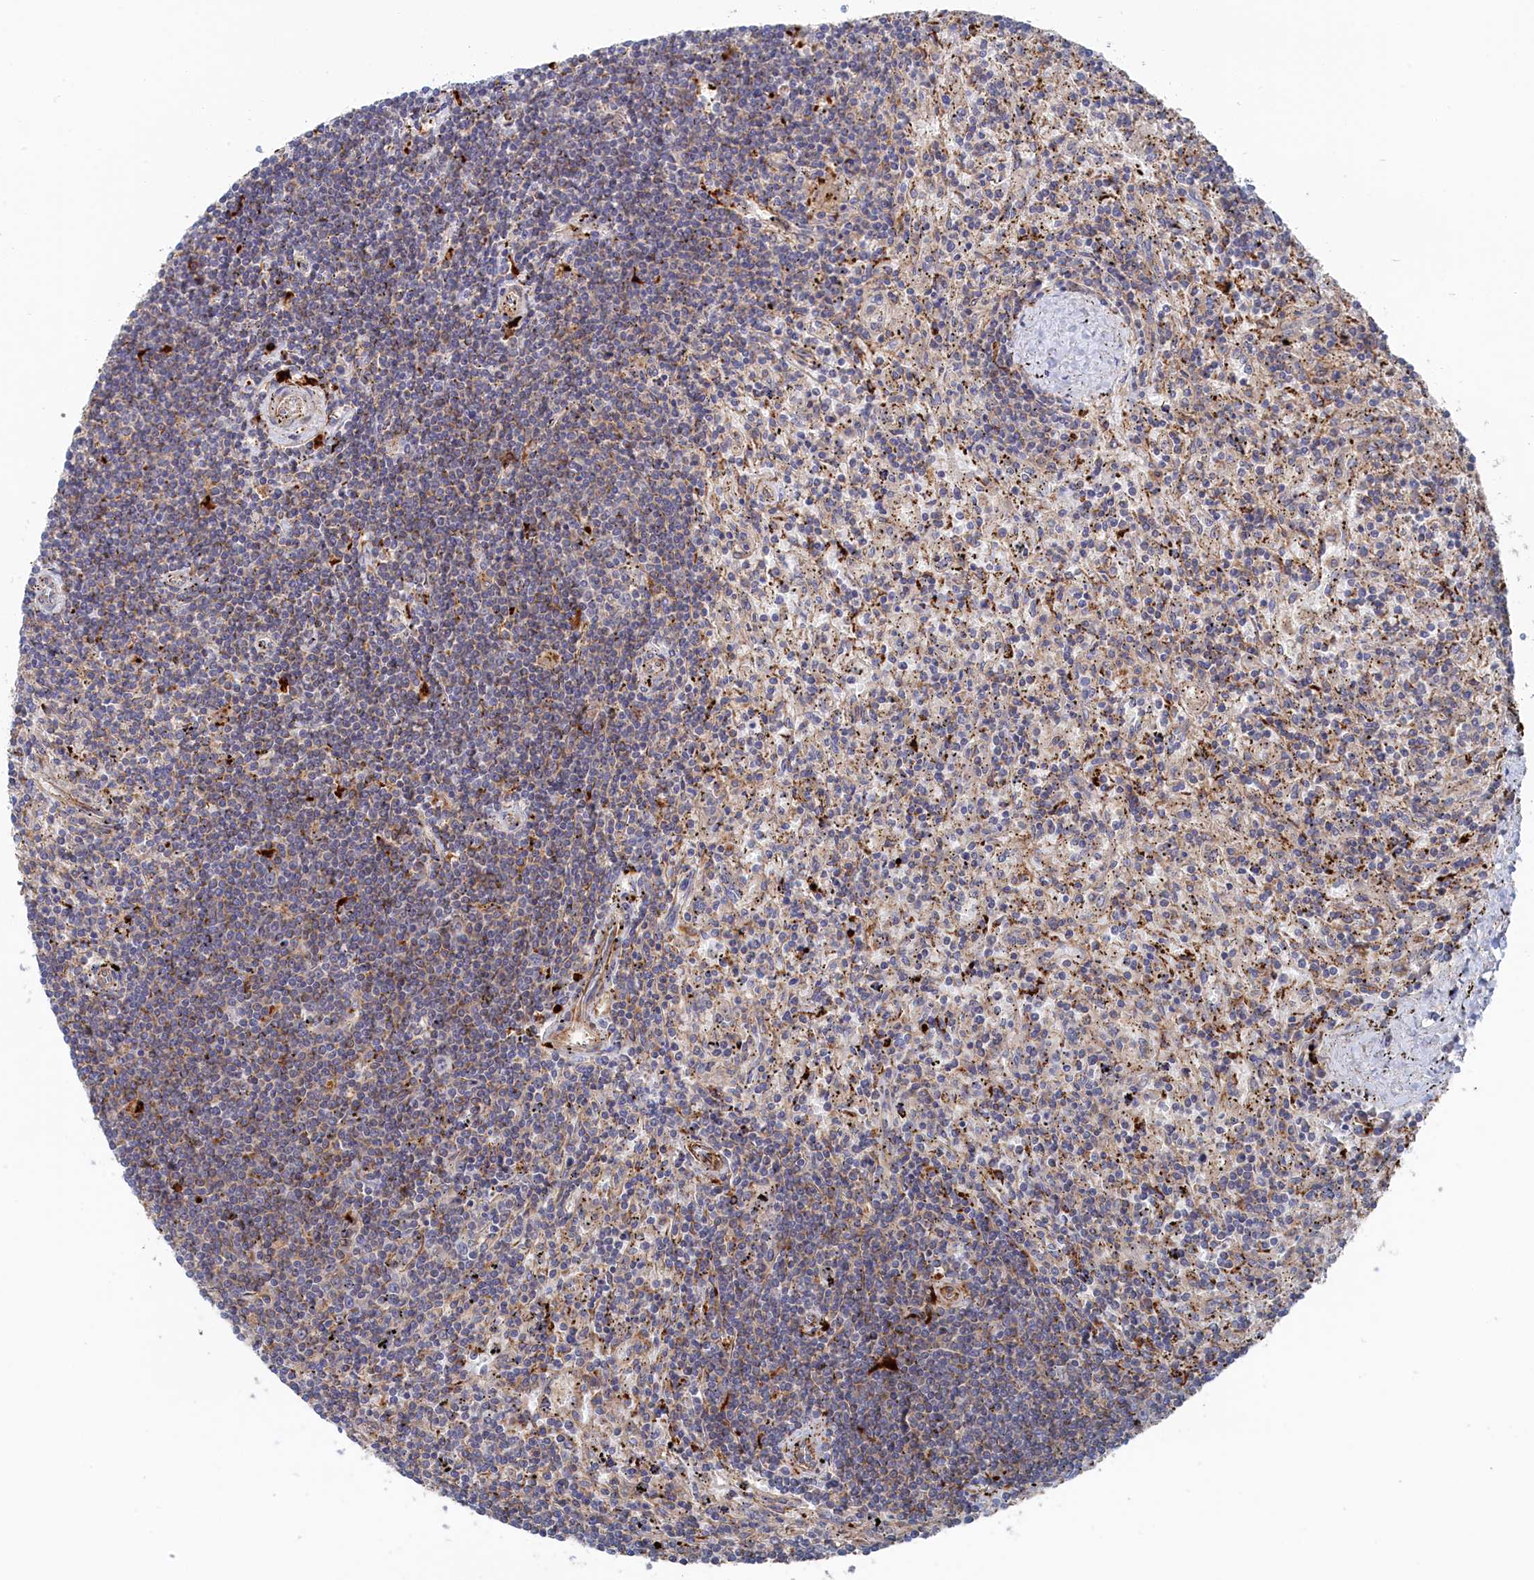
{"staining": {"intensity": "negative", "quantity": "none", "location": "none"}, "tissue": "lymphoma", "cell_type": "Tumor cells", "image_type": "cancer", "snomed": [{"axis": "morphology", "description": "Malignant lymphoma, non-Hodgkin's type, Low grade"}, {"axis": "topography", "description": "Spleen"}], "caption": "Immunohistochemistry of human low-grade malignant lymphoma, non-Hodgkin's type demonstrates no staining in tumor cells.", "gene": "FILIP1L", "patient": {"sex": "male", "age": 76}}